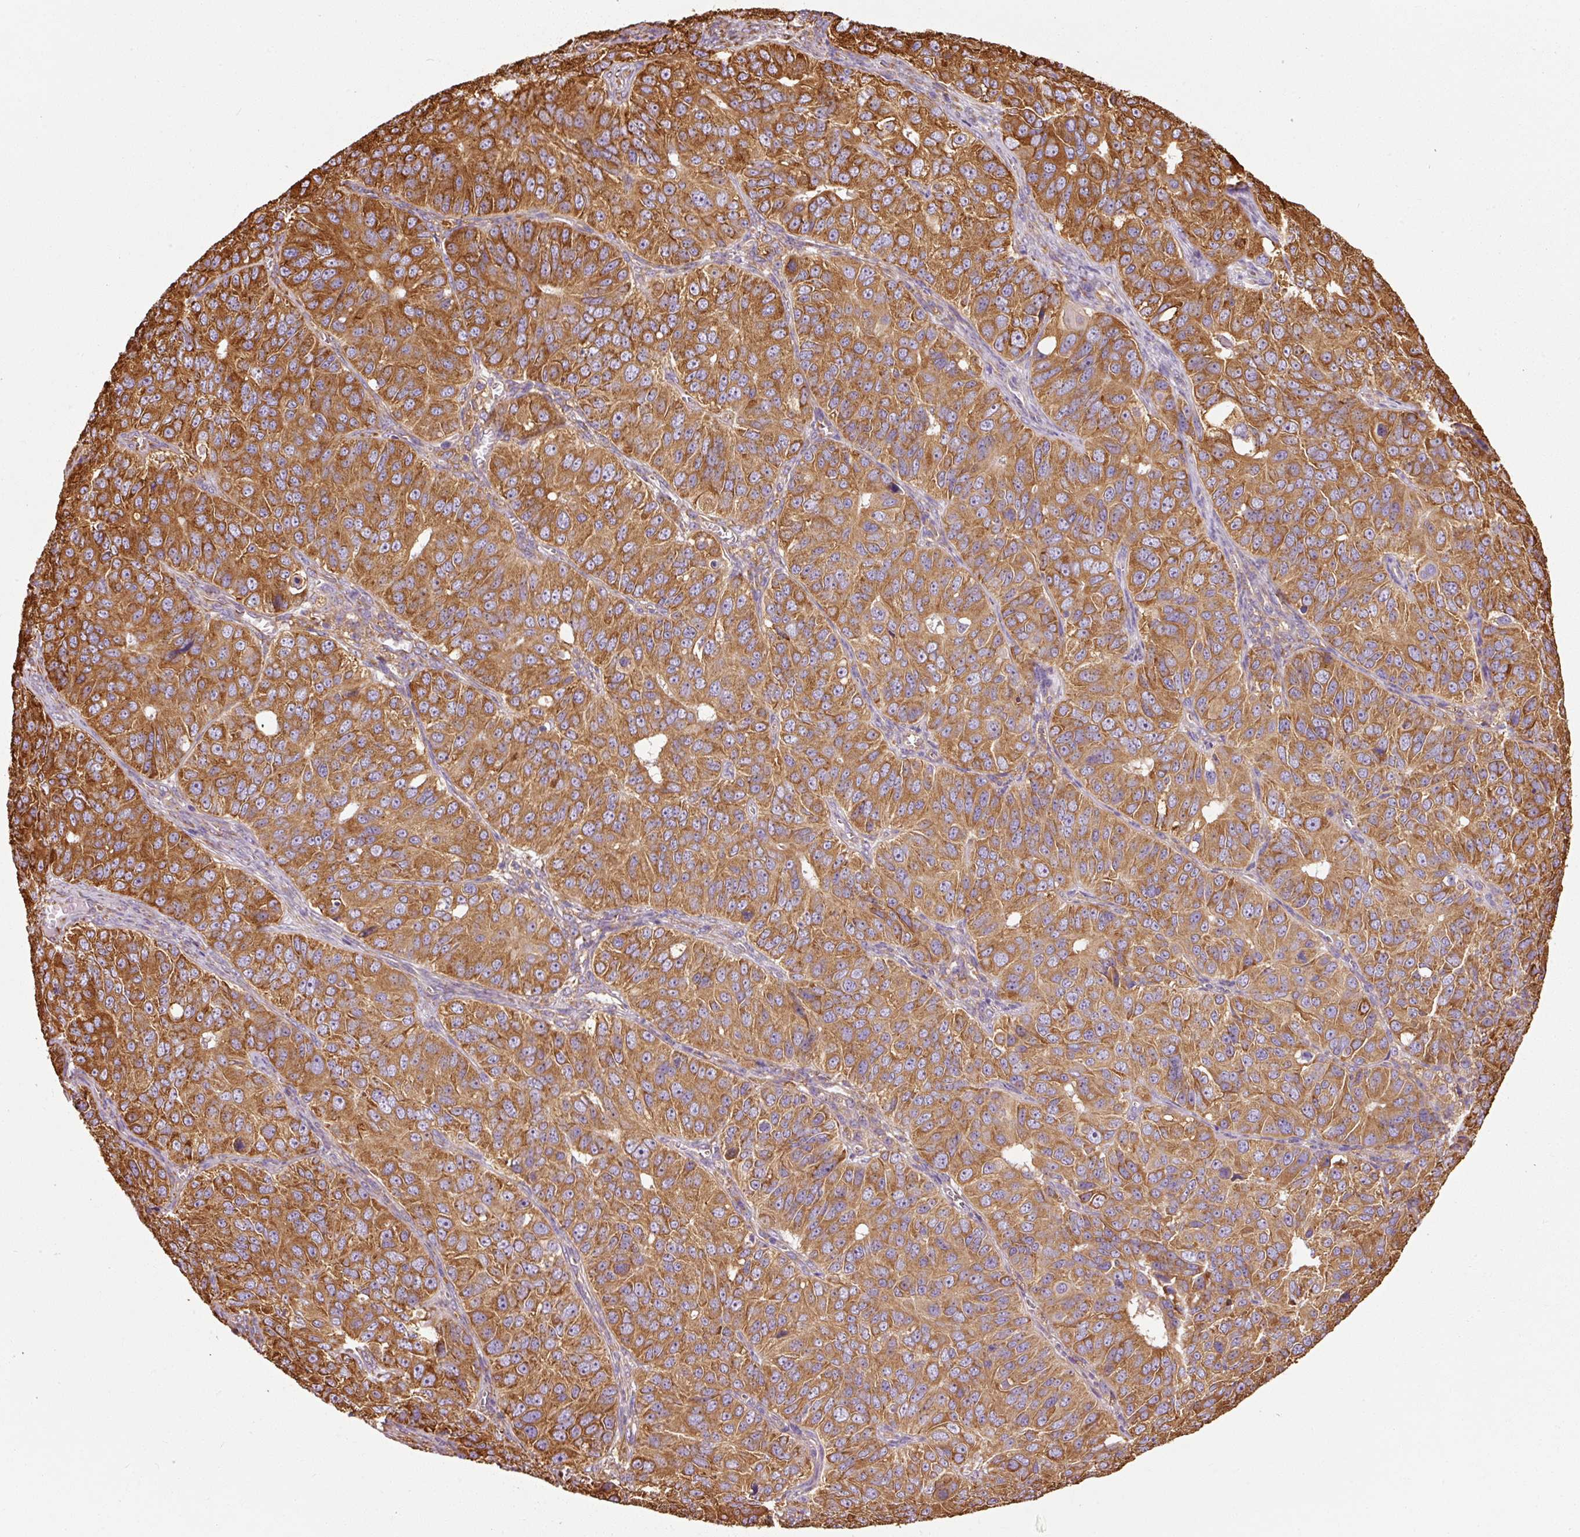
{"staining": {"intensity": "moderate", "quantity": ">75%", "location": "cytoplasmic/membranous"}, "tissue": "ovarian cancer", "cell_type": "Tumor cells", "image_type": "cancer", "snomed": [{"axis": "morphology", "description": "Carcinoma, endometroid"}, {"axis": "topography", "description": "Ovary"}], "caption": "Immunohistochemical staining of ovarian cancer (endometroid carcinoma) displays medium levels of moderate cytoplasmic/membranous protein positivity in approximately >75% of tumor cells.", "gene": "KLC1", "patient": {"sex": "female", "age": 51}}